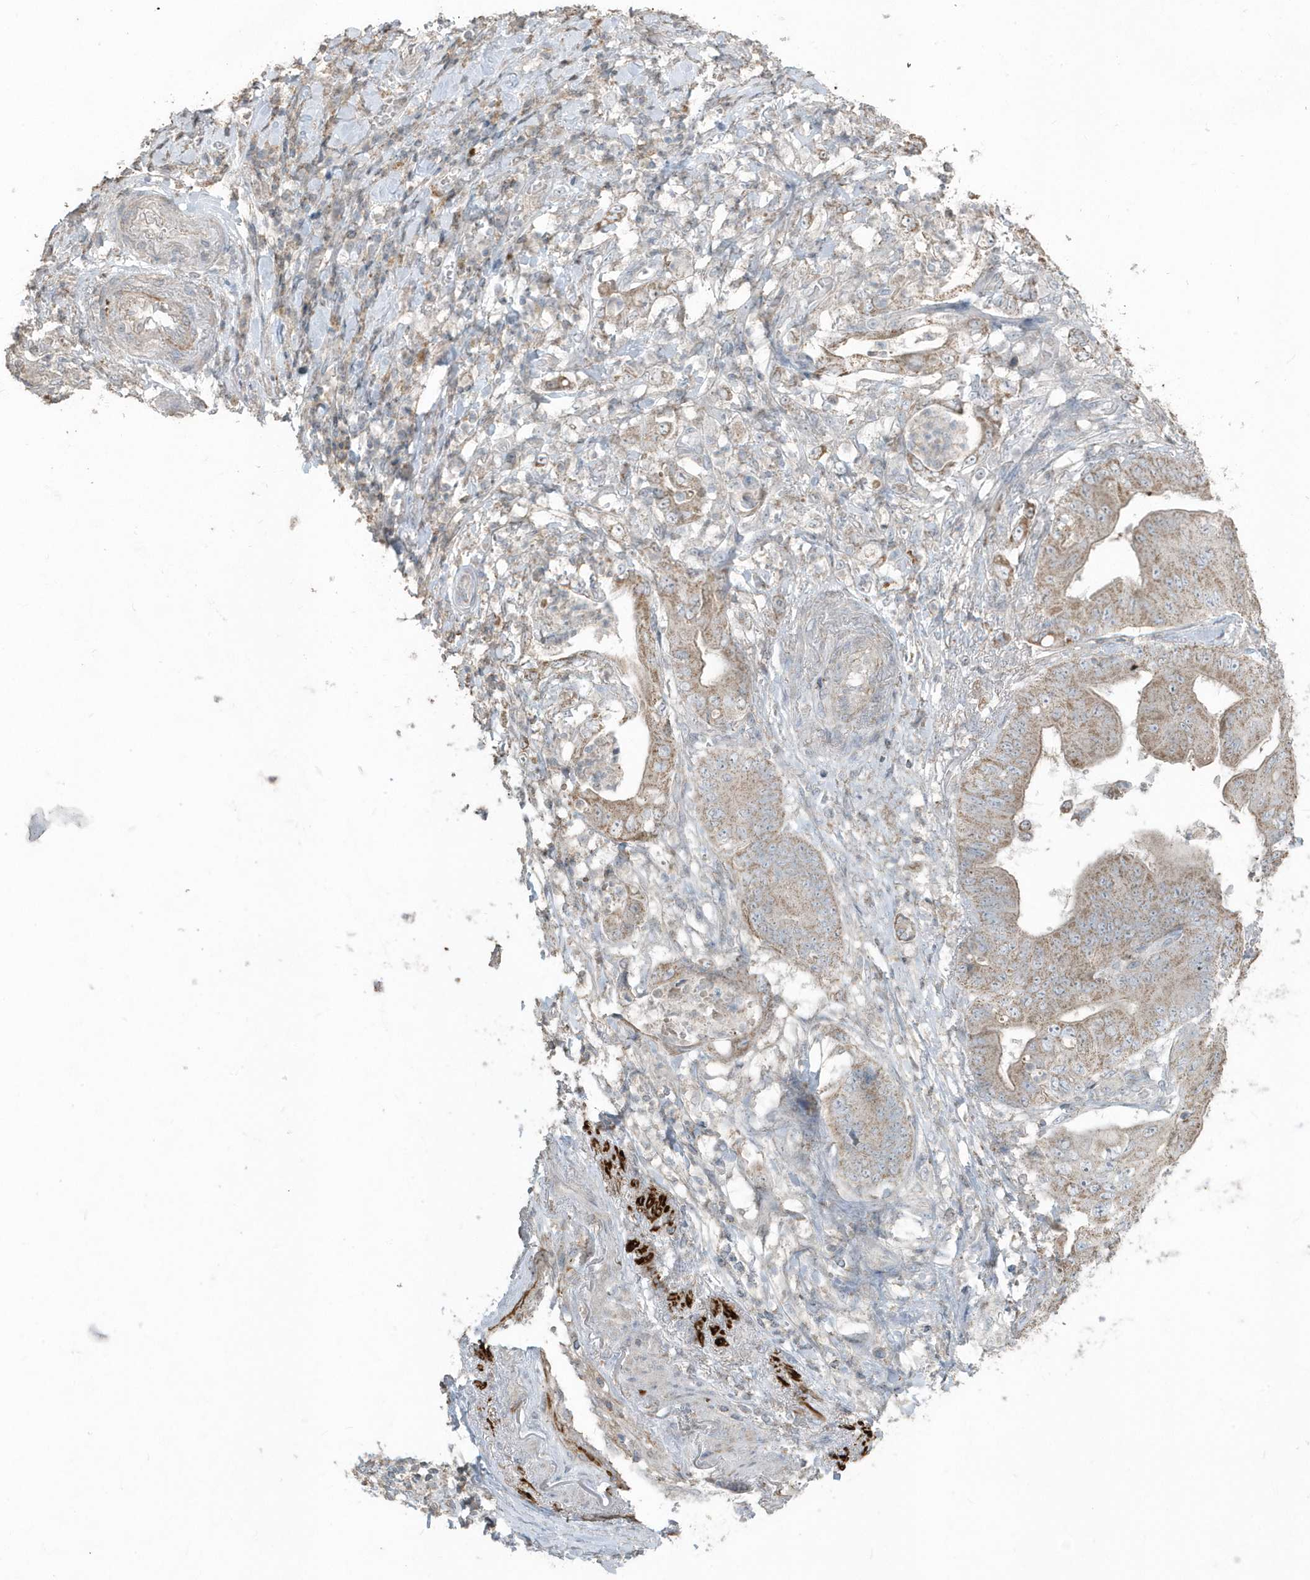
{"staining": {"intensity": "weak", "quantity": ">75%", "location": "cytoplasmic/membranous"}, "tissue": "stomach cancer", "cell_type": "Tumor cells", "image_type": "cancer", "snomed": [{"axis": "morphology", "description": "Adenocarcinoma, NOS"}, {"axis": "topography", "description": "Stomach"}], "caption": "Weak cytoplasmic/membranous protein expression is appreciated in about >75% of tumor cells in adenocarcinoma (stomach).", "gene": "ACTC1", "patient": {"sex": "female", "age": 73}}